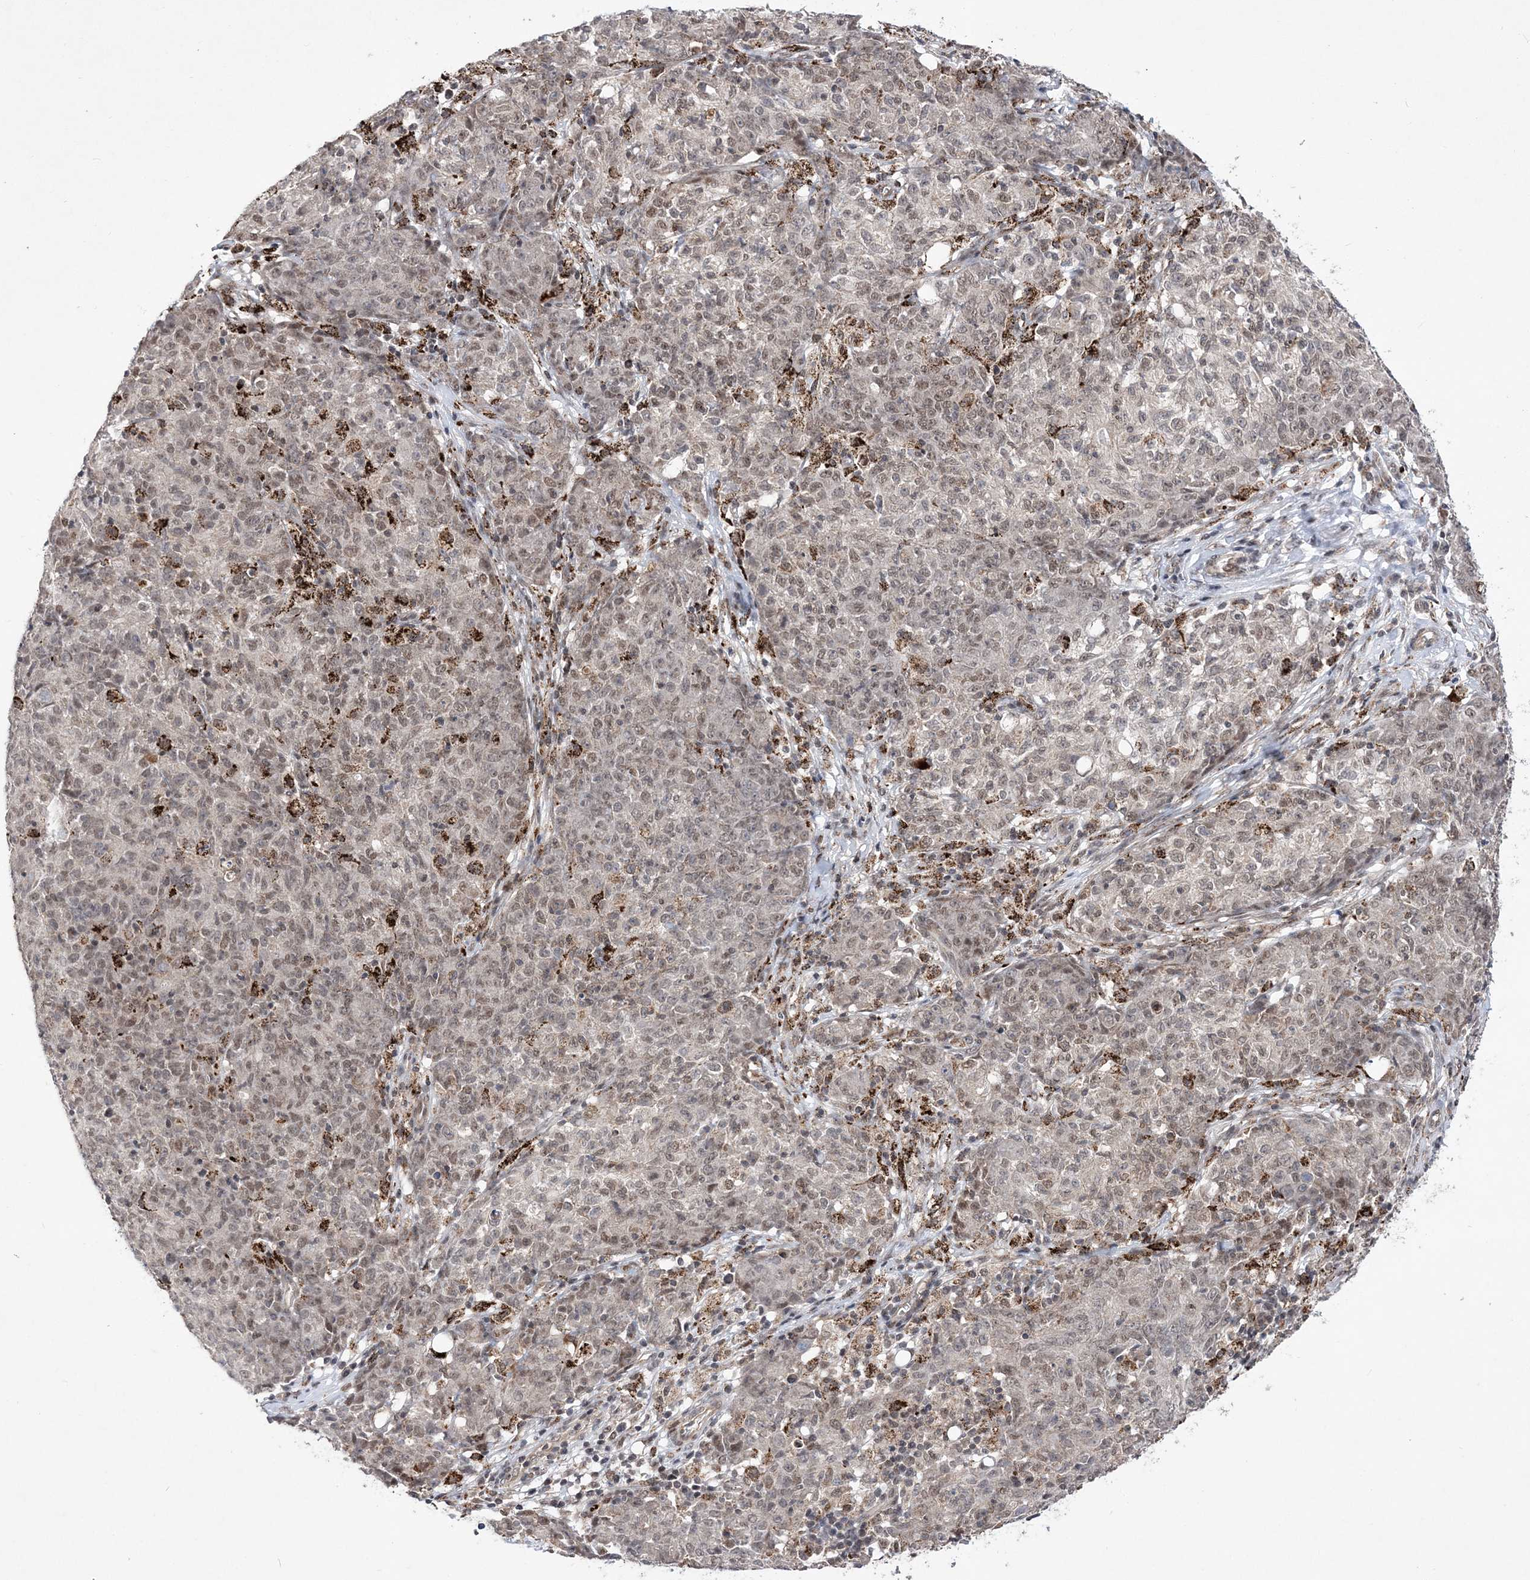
{"staining": {"intensity": "weak", "quantity": ">75%", "location": "nuclear"}, "tissue": "ovarian cancer", "cell_type": "Tumor cells", "image_type": "cancer", "snomed": [{"axis": "morphology", "description": "Carcinoma, endometroid"}, {"axis": "topography", "description": "Ovary"}], "caption": "A brown stain labels weak nuclear positivity of a protein in human endometroid carcinoma (ovarian) tumor cells.", "gene": "BOD1L1", "patient": {"sex": "female", "age": 42}}